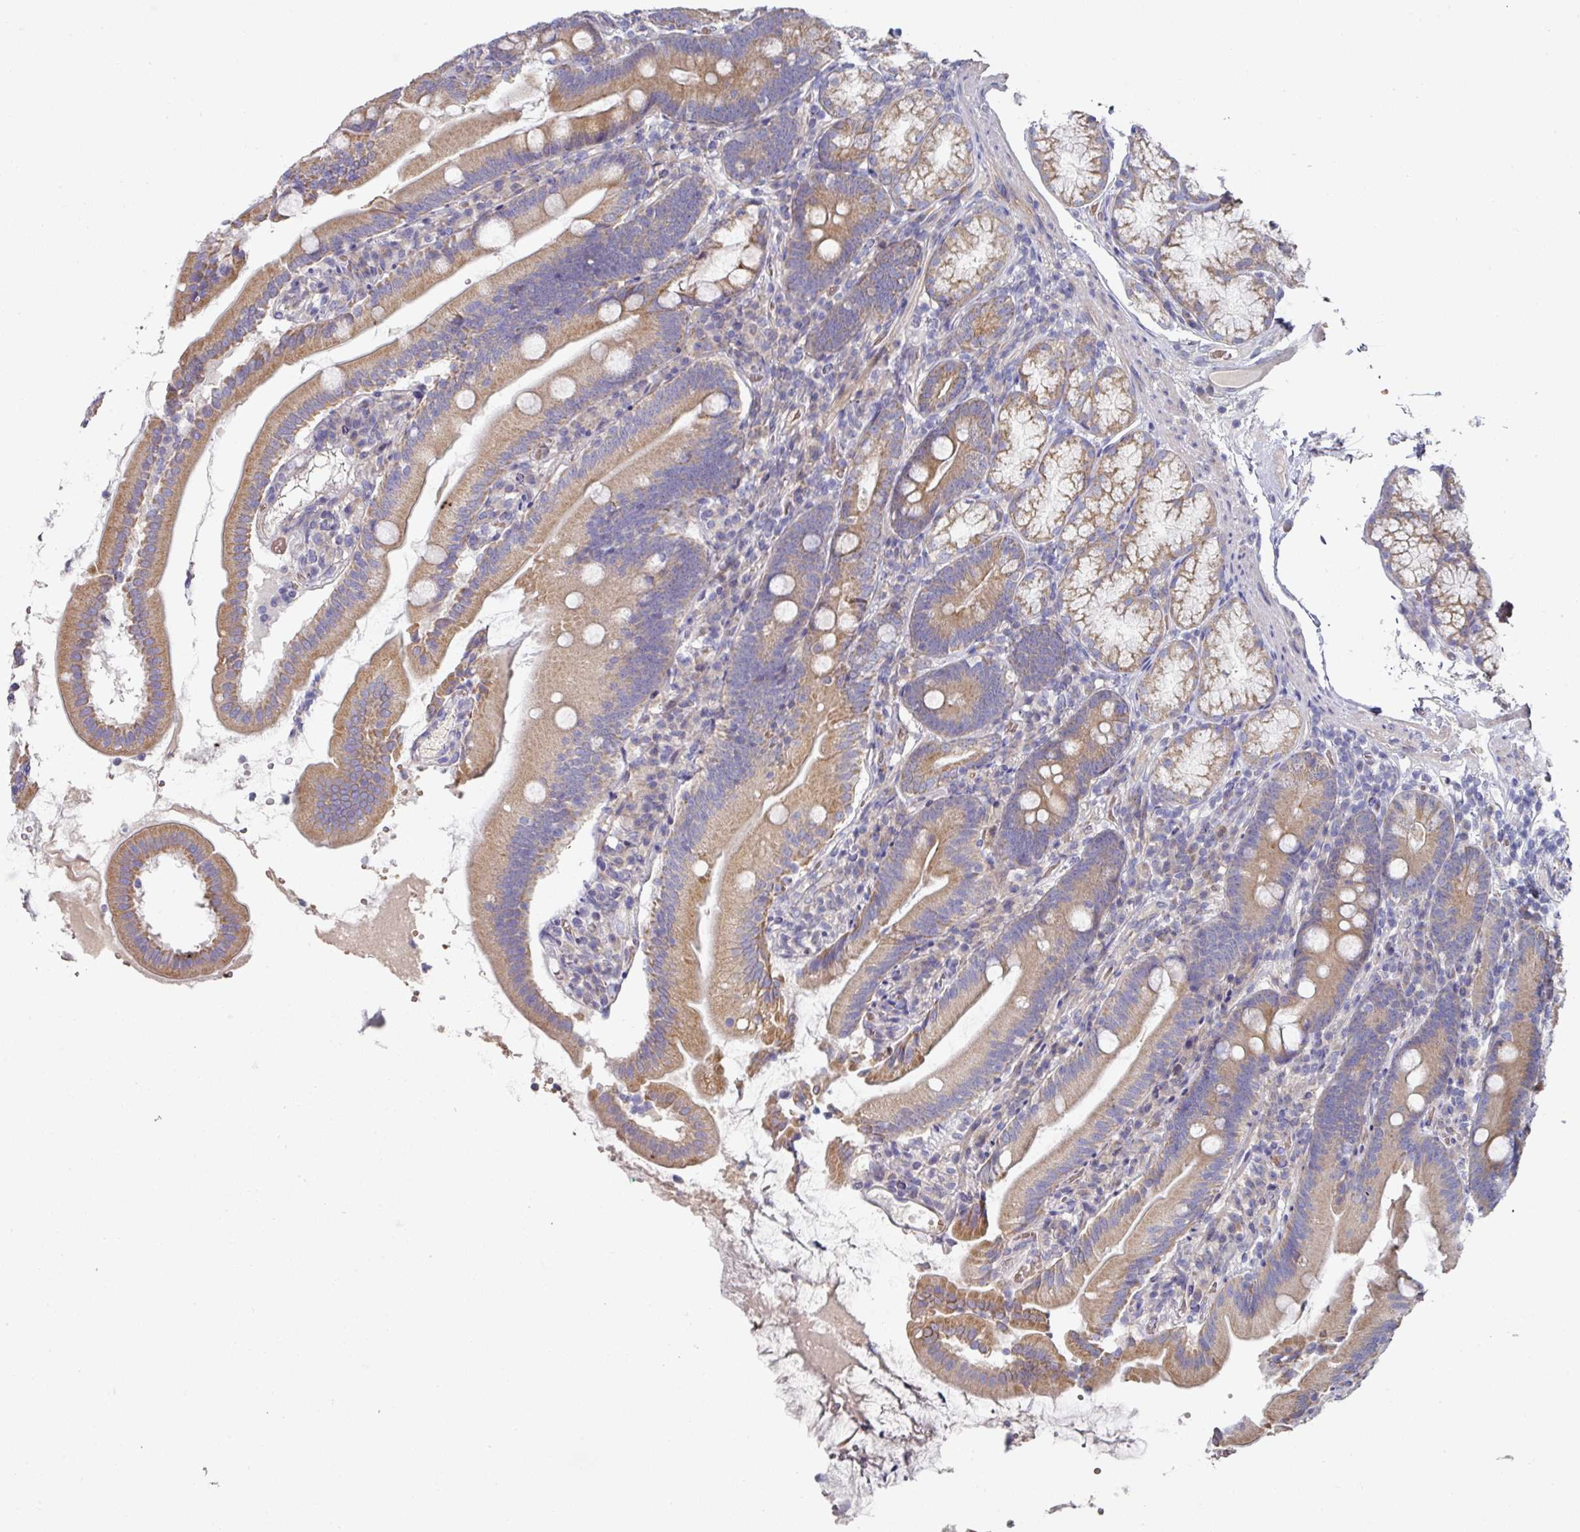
{"staining": {"intensity": "moderate", "quantity": ">75%", "location": "cytoplasmic/membranous"}, "tissue": "duodenum", "cell_type": "Glandular cells", "image_type": "normal", "snomed": [{"axis": "morphology", "description": "Normal tissue, NOS"}, {"axis": "topography", "description": "Duodenum"}], "caption": "Brown immunohistochemical staining in benign duodenum exhibits moderate cytoplasmic/membranous staining in approximately >75% of glandular cells.", "gene": "PYROXD2", "patient": {"sex": "female", "age": 67}}